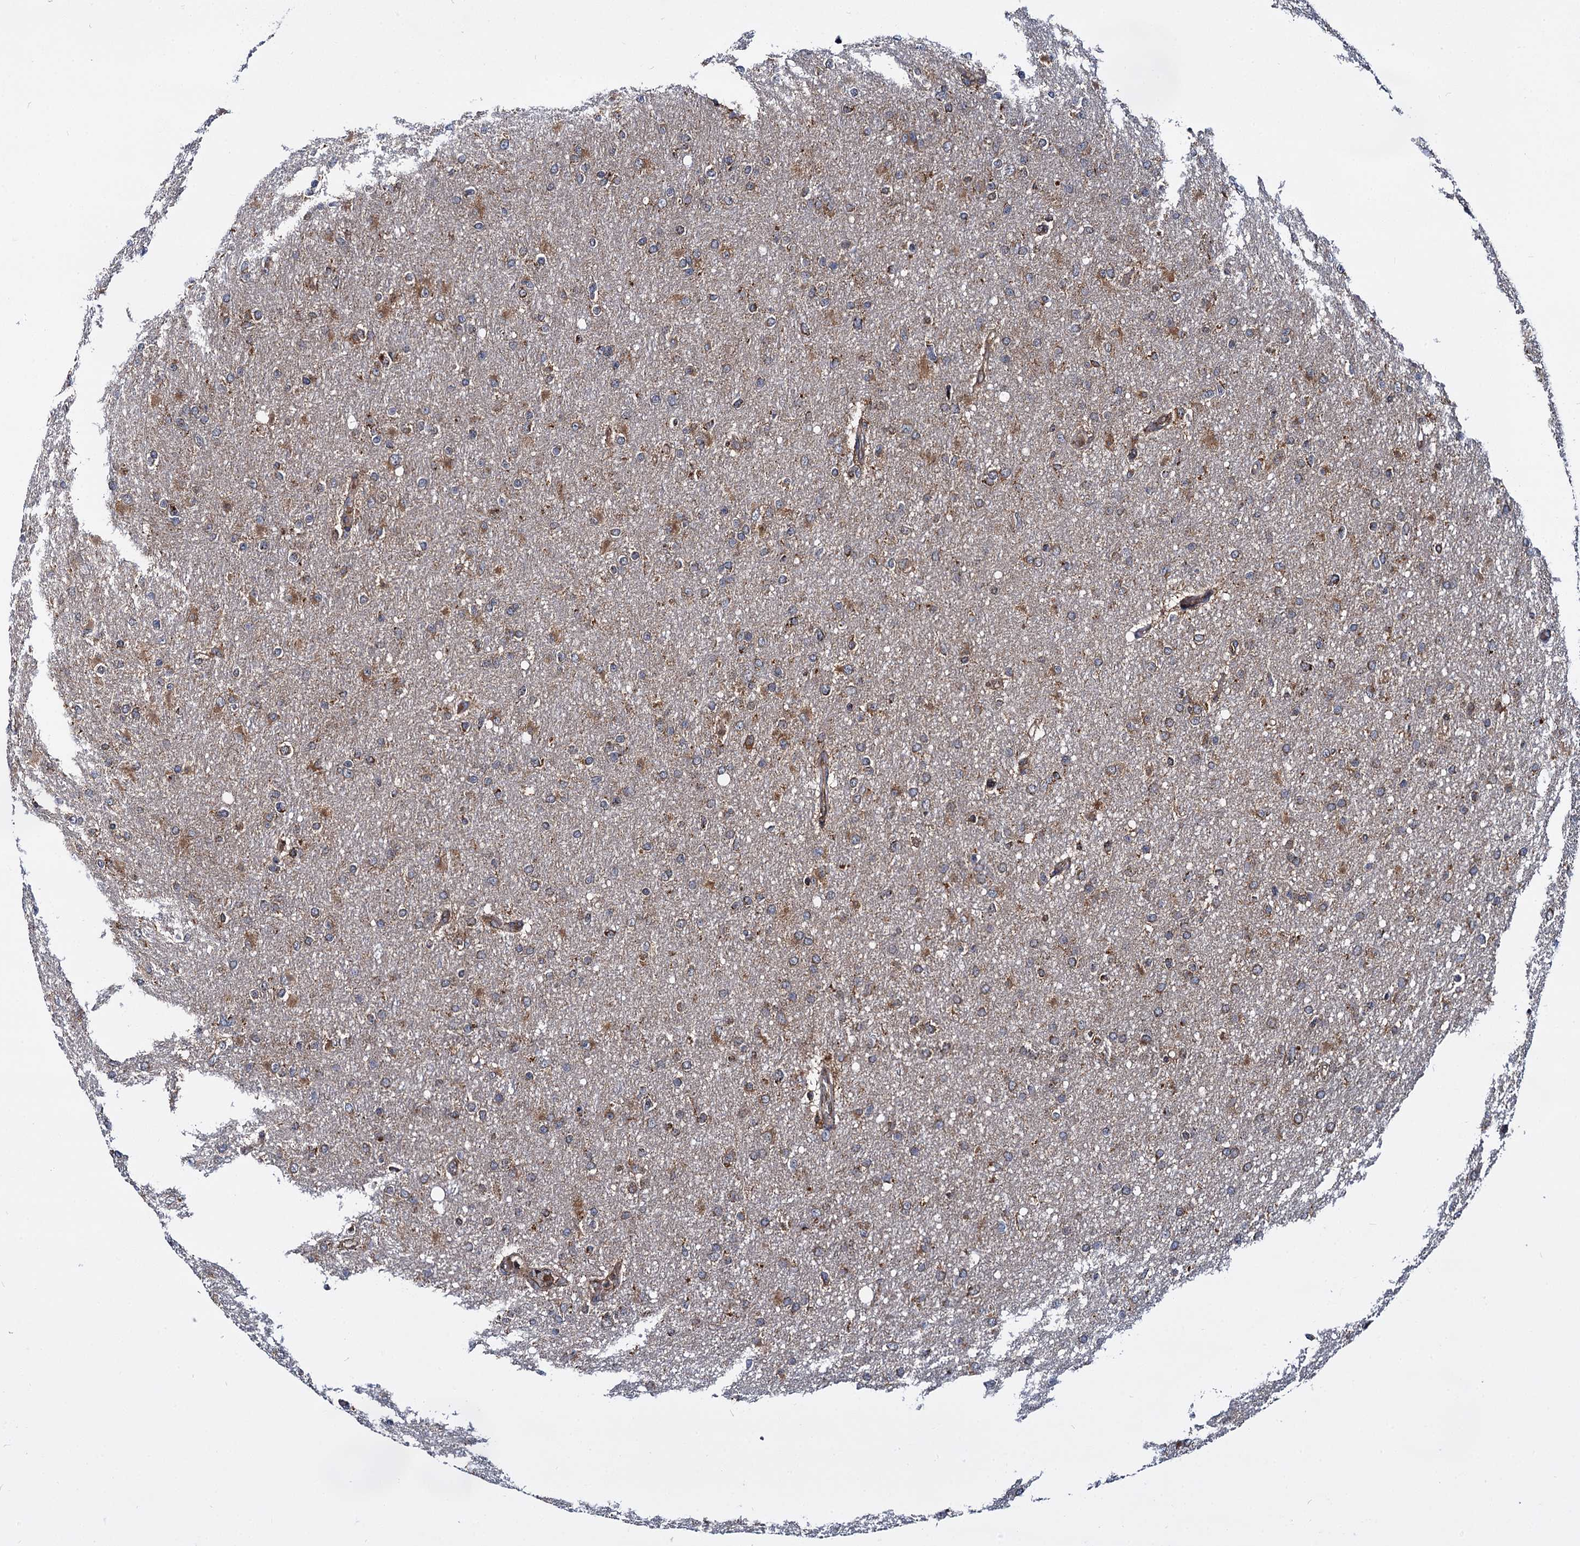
{"staining": {"intensity": "moderate", "quantity": "25%-75%", "location": "cytoplasmic/membranous"}, "tissue": "glioma", "cell_type": "Tumor cells", "image_type": "cancer", "snomed": [{"axis": "morphology", "description": "Glioma, malignant, High grade"}, {"axis": "topography", "description": "Cerebral cortex"}], "caption": "IHC photomicrograph of human glioma stained for a protein (brown), which displays medium levels of moderate cytoplasmic/membranous staining in about 25%-75% of tumor cells.", "gene": "UFM1", "patient": {"sex": "female", "age": 36}}